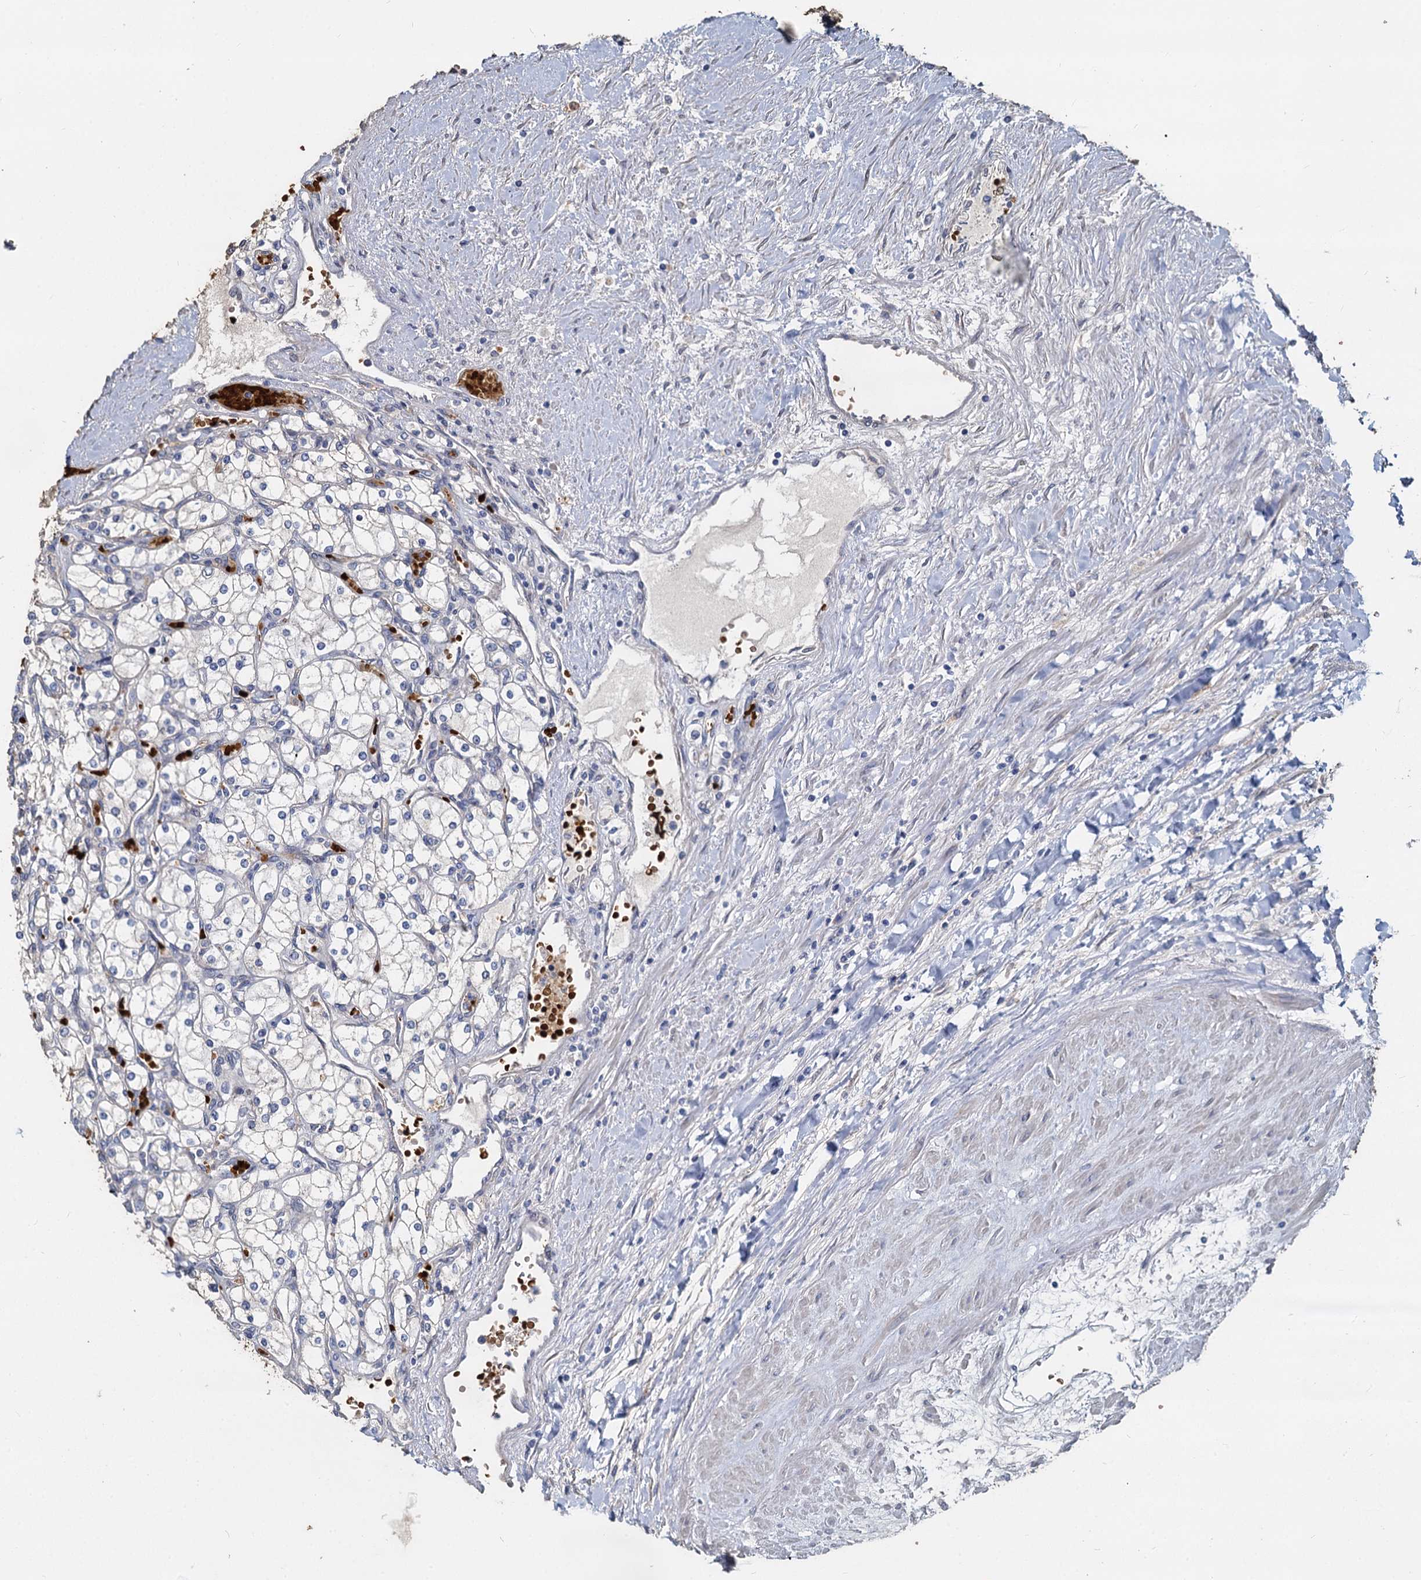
{"staining": {"intensity": "negative", "quantity": "none", "location": "none"}, "tissue": "renal cancer", "cell_type": "Tumor cells", "image_type": "cancer", "snomed": [{"axis": "morphology", "description": "Adenocarcinoma, NOS"}, {"axis": "topography", "description": "Kidney"}], "caption": "Micrograph shows no protein expression in tumor cells of renal cancer tissue. (Immunohistochemistry (ihc), brightfield microscopy, high magnification).", "gene": "TCTN2", "patient": {"sex": "male", "age": 80}}